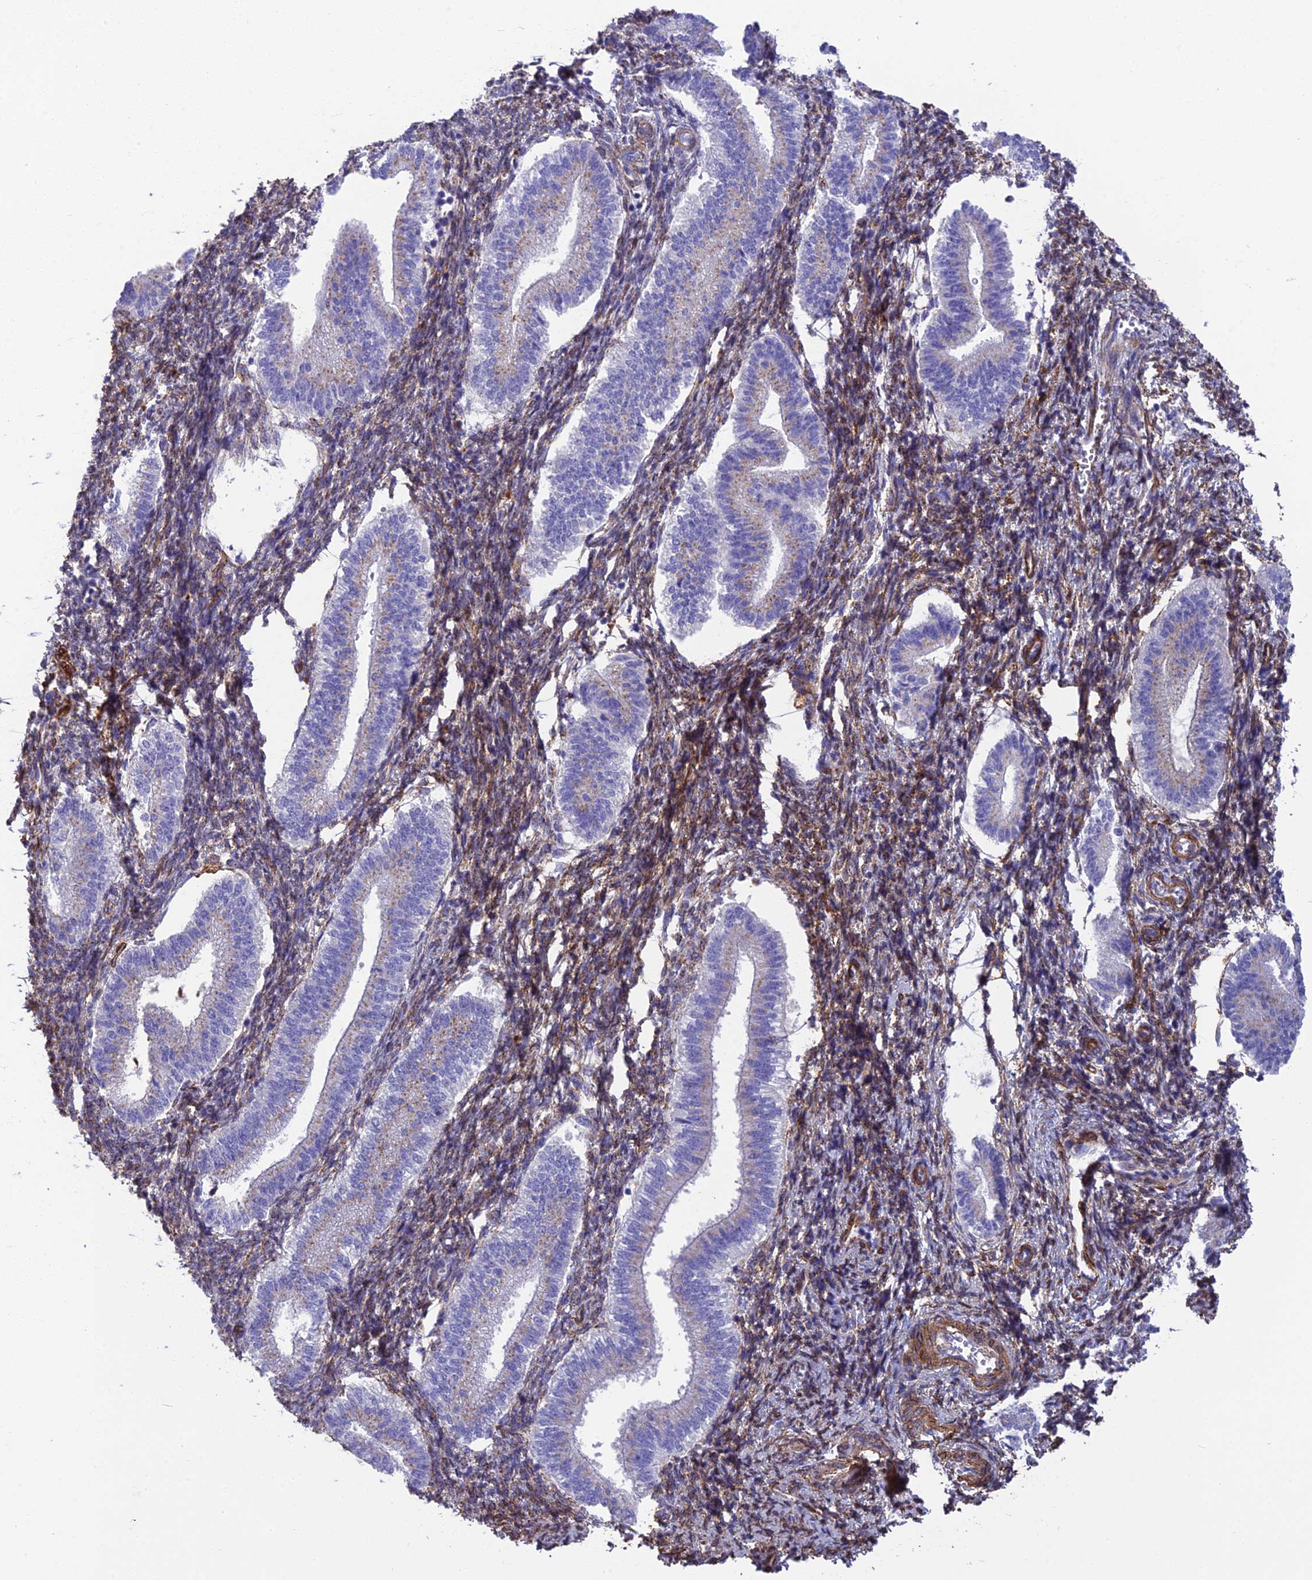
{"staining": {"intensity": "negative", "quantity": "none", "location": "none"}, "tissue": "endometrium", "cell_type": "Cells in endometrial stroma", "image_type": "normal", "snomed": [{"axis": "morphology", "description": "Normal tissue, NOS"}, {"axis": "topography", "description": "Endometrium"}], "caption": "Immunohistochemistry (IHC) of unremarkable human endometrium displays no staining in cells in endometrial stroma.", "gene": "TNS1", "patient": {"sex": "female", "age": 24}}